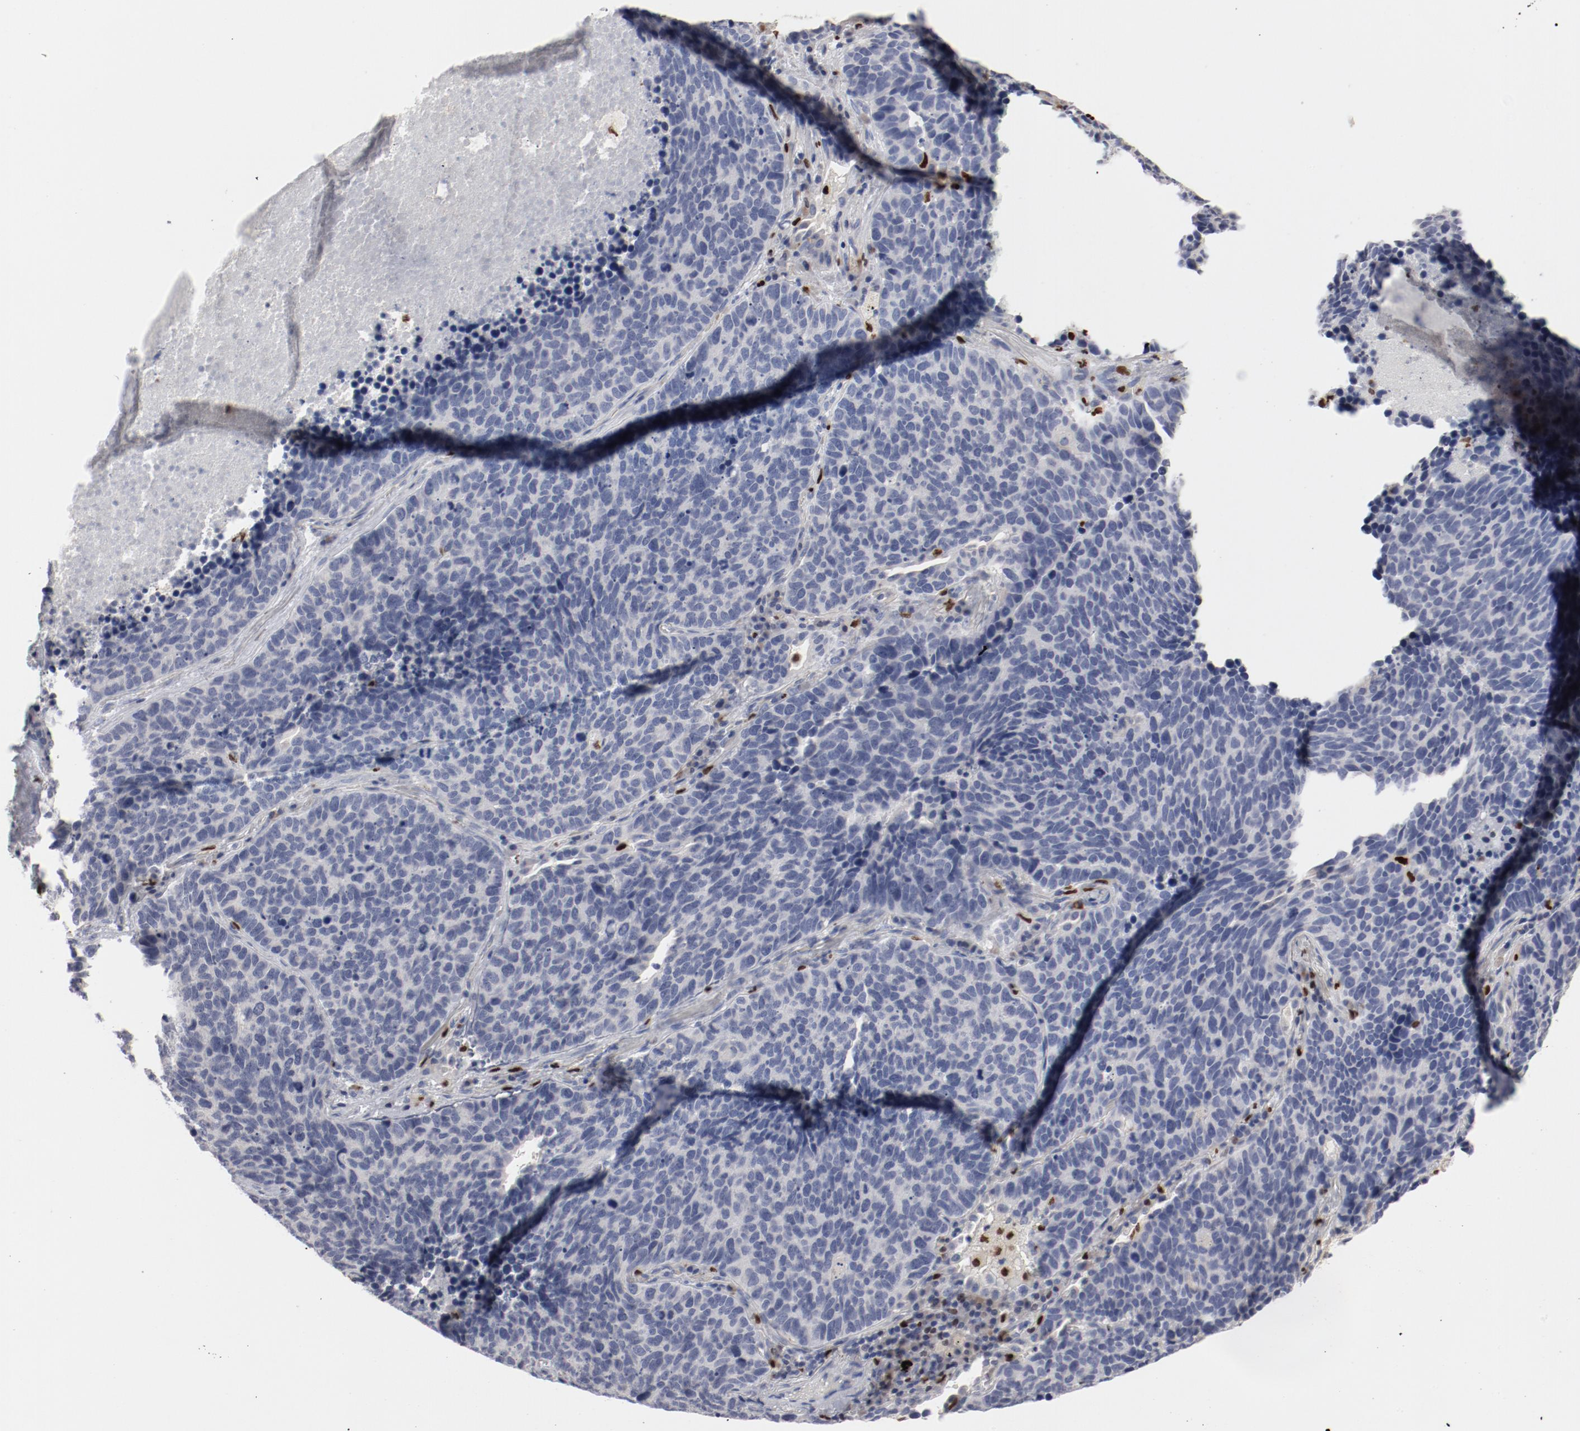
{"staining": {"intensity": "negative", "quantity": "none", "location": "none"}, "tissue": "lung cancer", "cell_type": "Tumor cells", "image_type": "cancer", "snomed": [{"axis": "morphology", "description": "Neoplasm, malignant, NOS"}, {"axis": "topography", "description": "Lung"}], "caption": "Tumor cells show no significant expression in lung cancer.", "gene": "SPI1", "patient": {"sex": "female", "age": 75}}